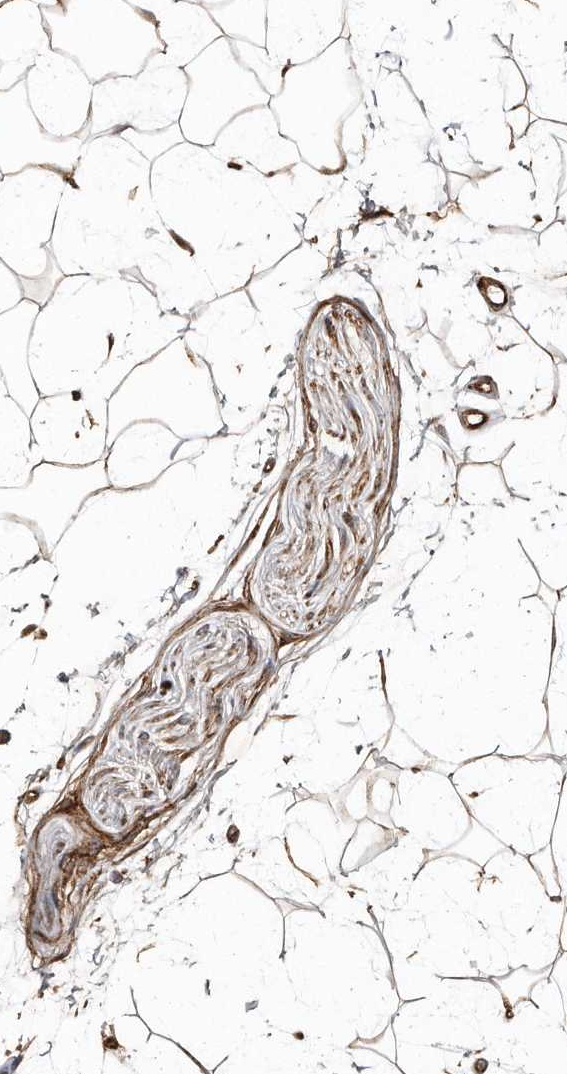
{"staining": {"intensity": "strong", "quantity": ">75%", "location": "cytoplasmic/membranous"}, "tissue": "adipose tissue", "cell_type": "Adipocytes", "image_type": "normal", "snomed": [{"axis": "morphology", "description": "Normal tissue, NOS"}, {"axis": "topography", "description": "Soft tissue"}], "caption": "A photomicrograph showing strong cytoplasmic/membranous expression in approximately >75% of adipocytes in normal adipose tissue, as visualized by brown immunohistochemical staining.", "gene": "SNAP47", "patient": {"sex": "male", "age": 72}}